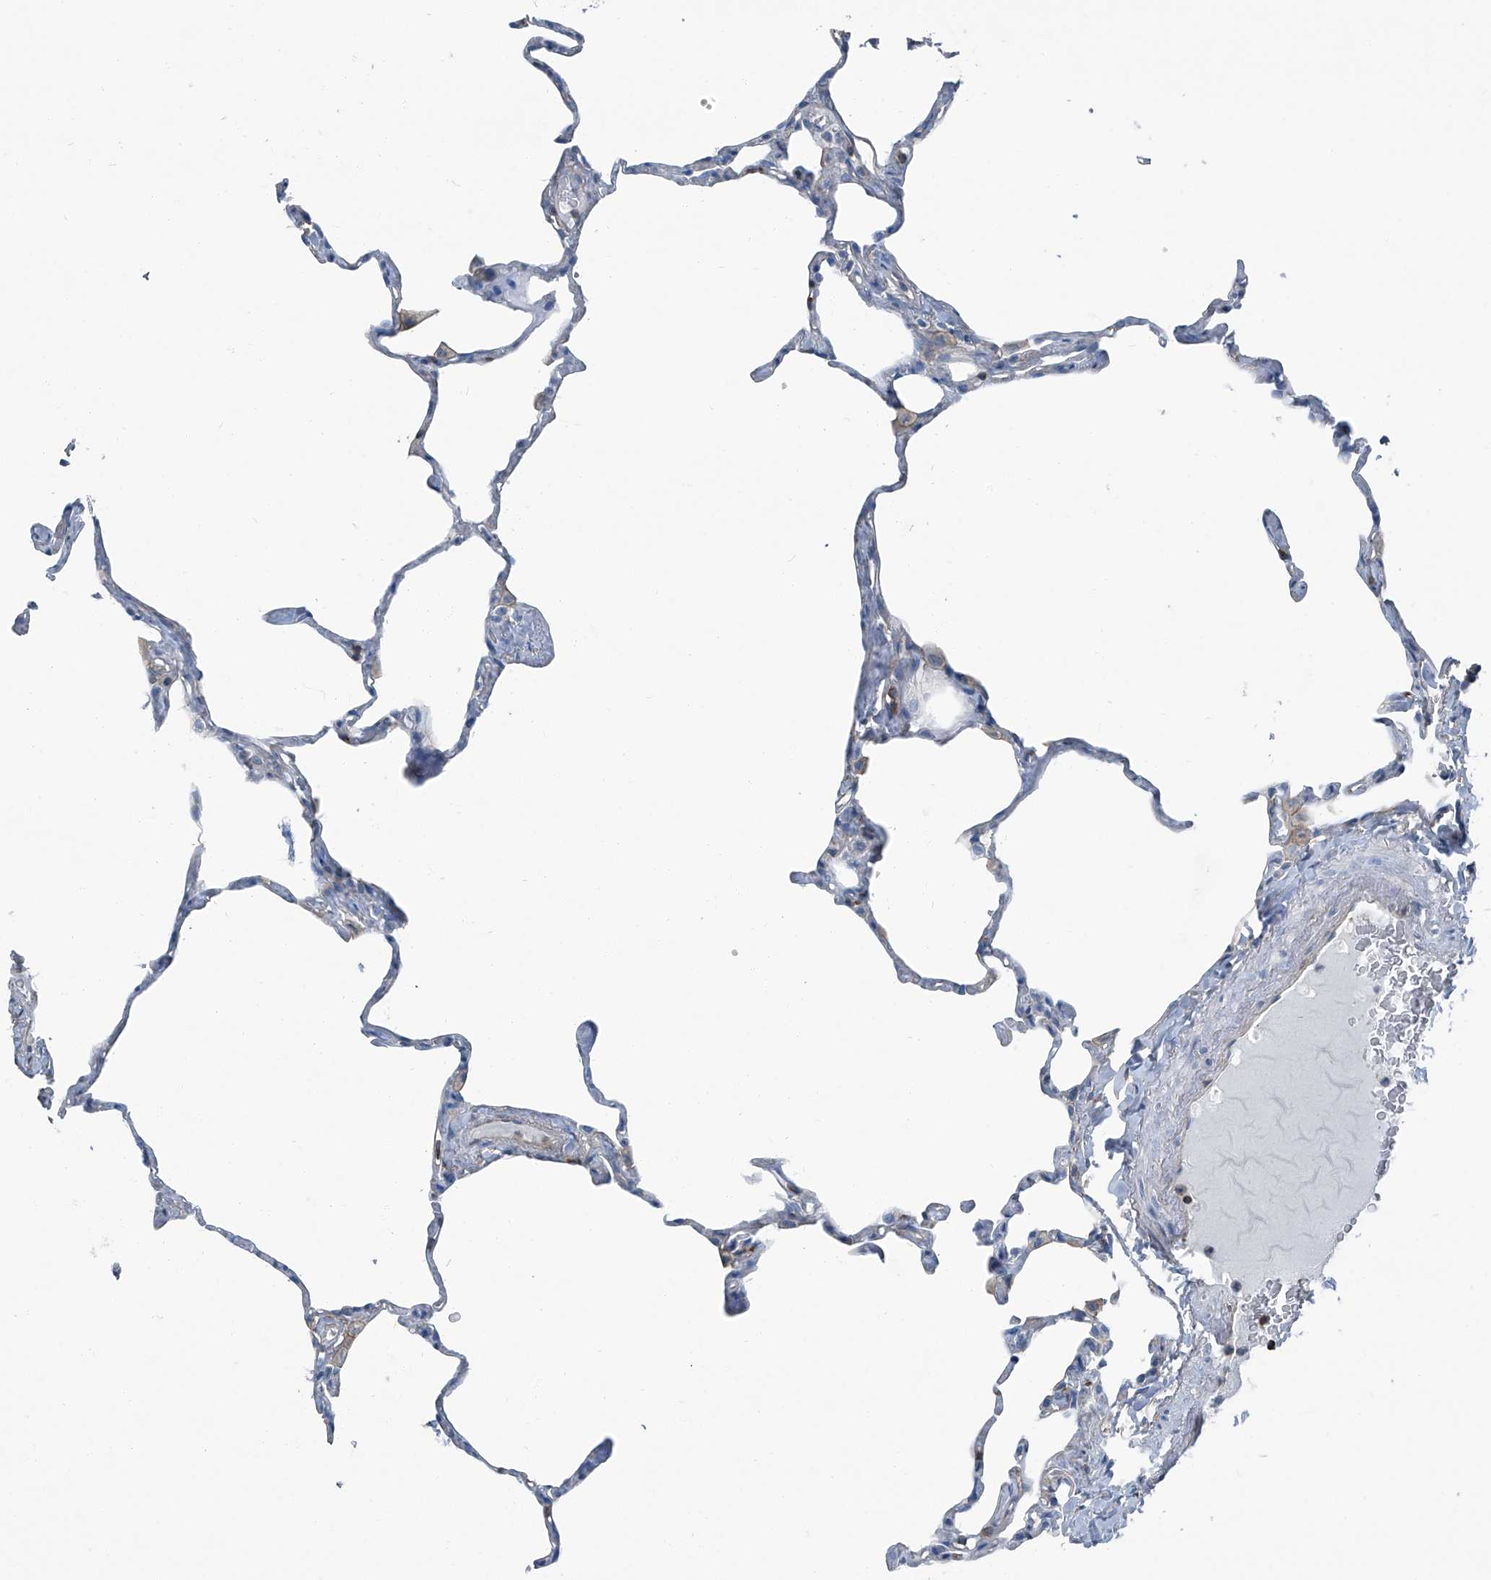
{"staining": {"intensity": "negative", "quantity": "none", "location": "none"}, "tissue": "lung", "cell_type": "Alveolar cells", "image_type": "normal", "snomed": [{"axis": "morphology", "description": "Normal tissue, NOS"}, {"axis": "topography", "description": "Lung"}], "caption": "An immunohistochemistry (IHC) image of unremarkable lung is shown. There is no staining in alveolar cells of lung. The staining is performed using DAB brown chromogen with nuclei counter-stained in using hematoxylin.", "gene": "SEPTIN7", "patient": {"sex": "male", "age": 65}}